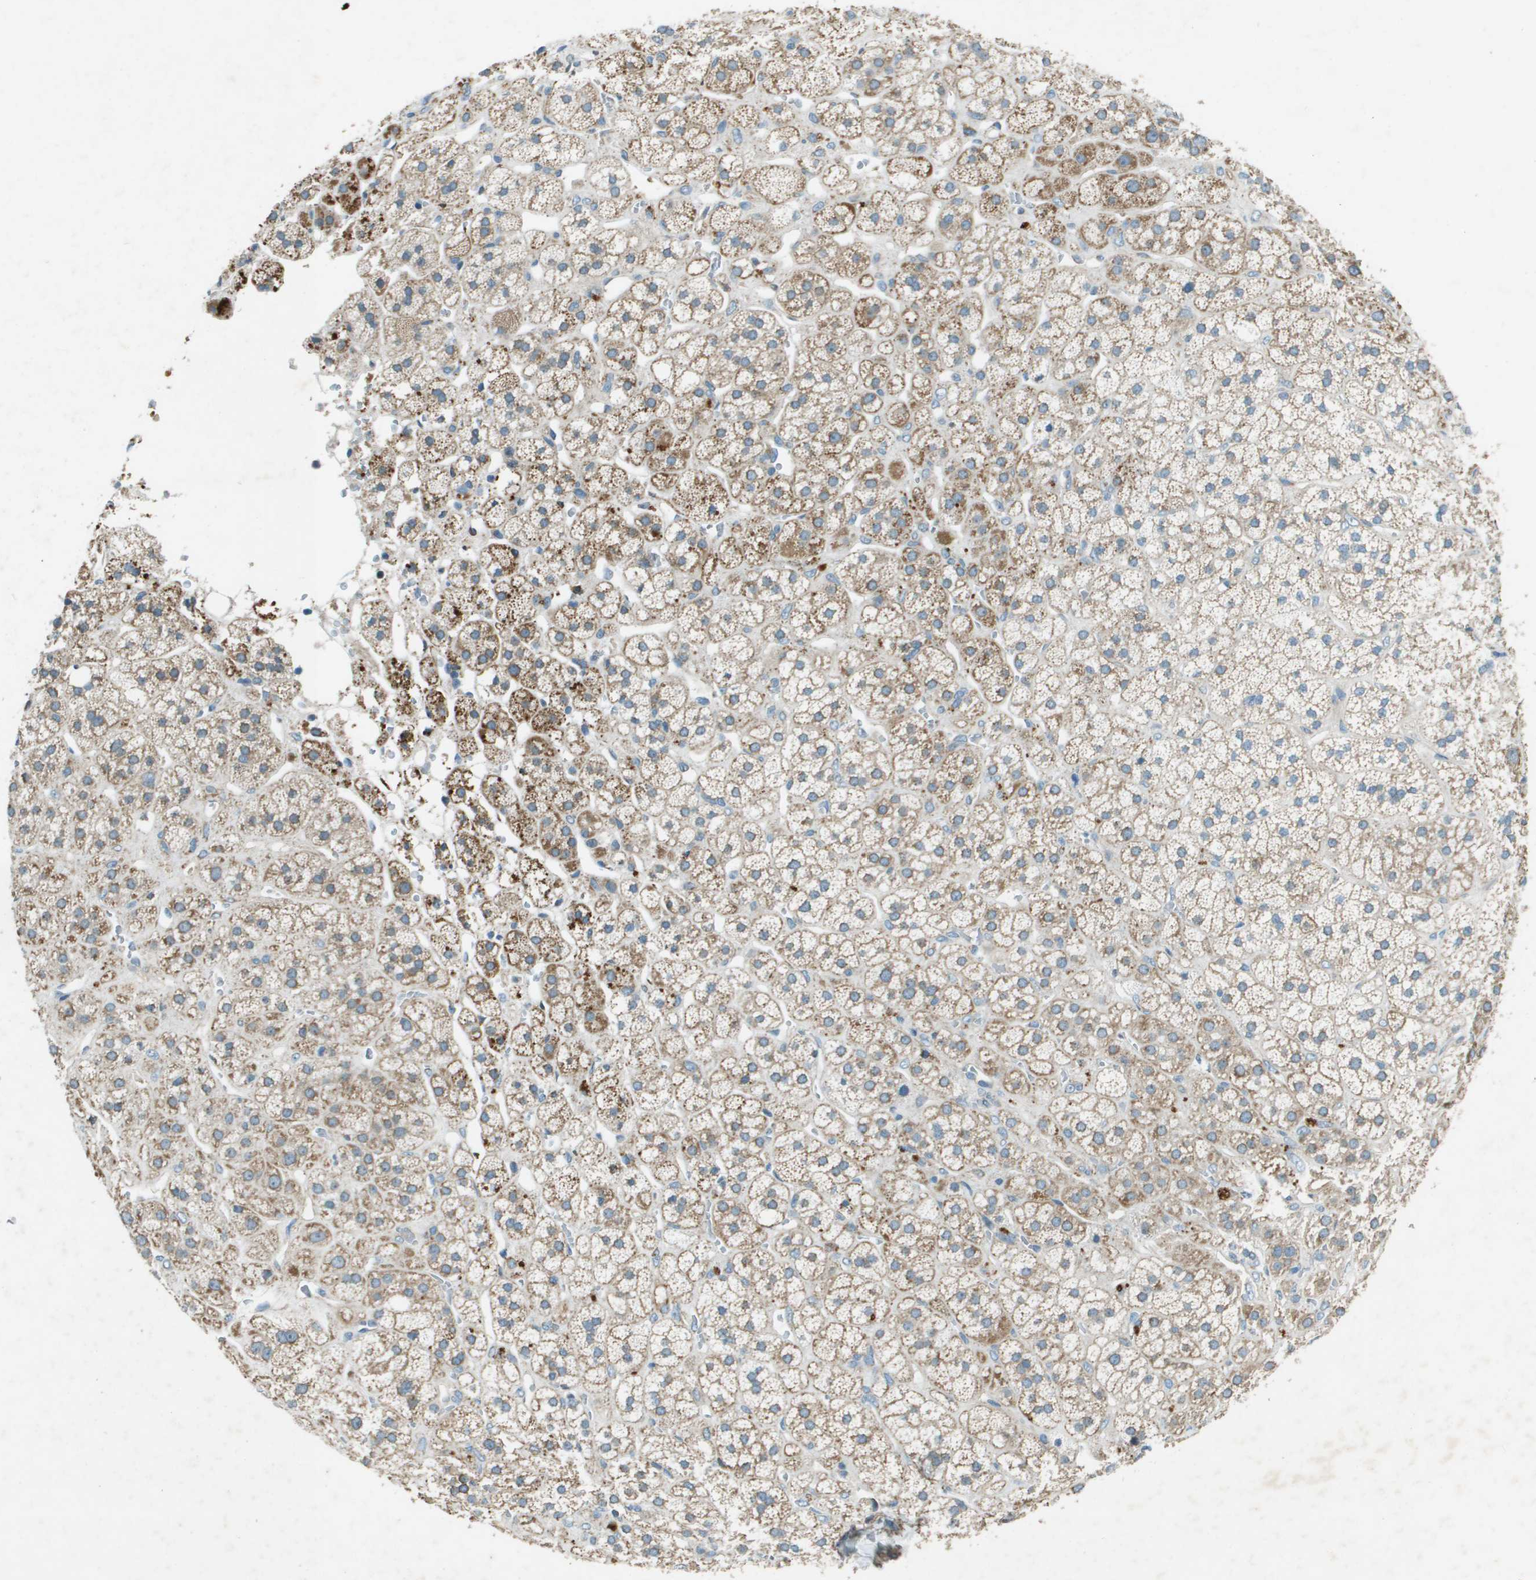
{"staining": {"intensity": "moderate", "quantity": ">75%", "location": "cytoplasmic/membranous"}, "tissue": "adrenal gland", "cell_type": "Glandular cells", "image_type": "normal", "snomed": [{"axis": "morphology", "description": "Normal tissue, NOS"}, {"axis": "topography", "description": "Adrenal gland"}], "caption": "Protein analysis of unremarkable adrenal gland exhibits moderate cytoplasmic/membranous positivity in about >75% of glandular cells.", "gene": "MIGA1", "patient": {"sex": "male", "age": 56}}